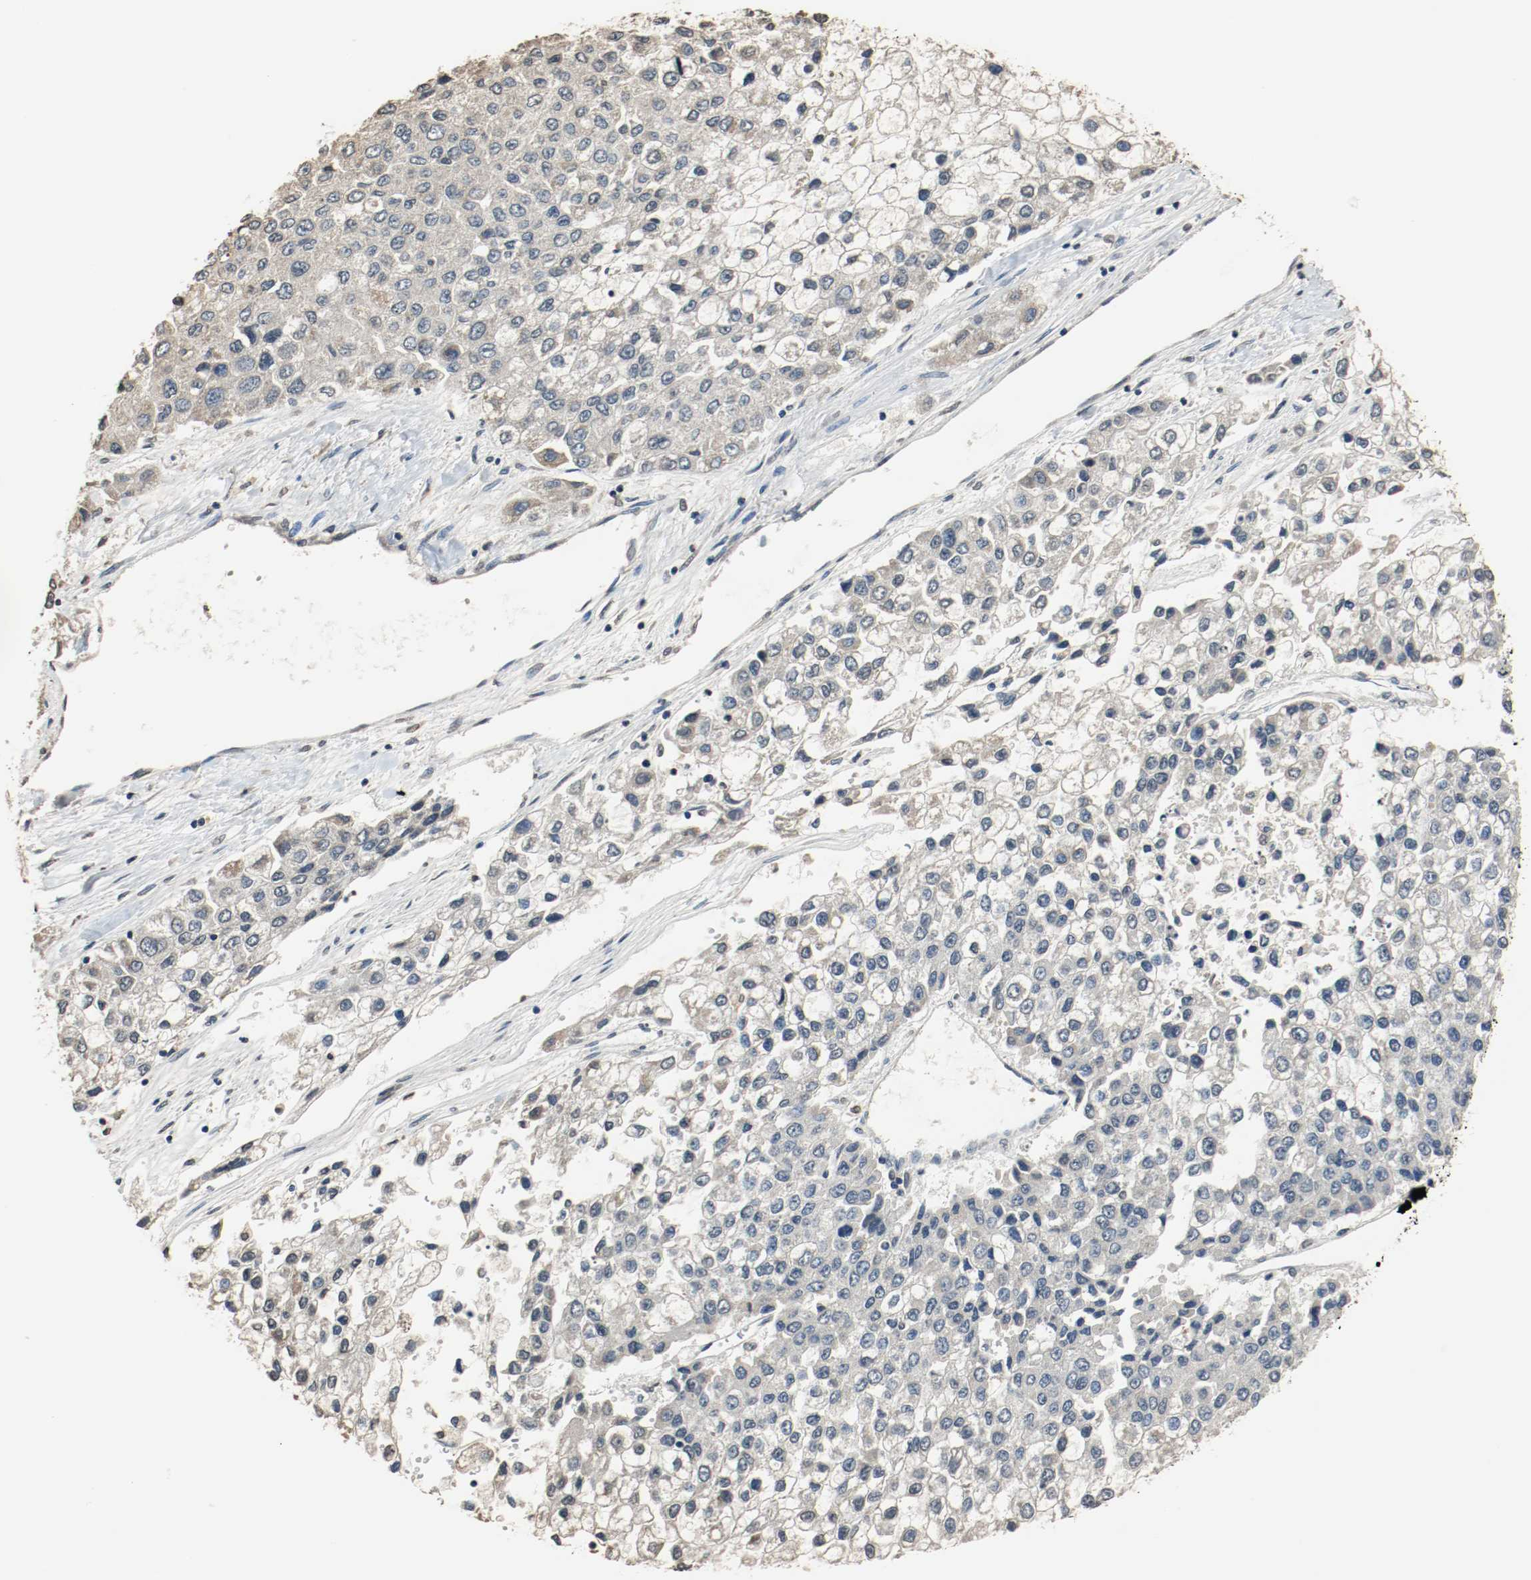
{"staining": {"intensity": "negative", "quantity": "none", "location": "none"}, "tissue": "liver cancer", "cell_type": "Tumor cells", "image_type": "cancer", "snomed": [{"axis": "morphology", "description": "Carcinoma, Hepatocellular, NOS"}, {"axis": "topography", "description": "Liver"}], "caption": "Image shows no protein expression in tumor cells of liver hepatocellular carcinoma tissue.", "gene": "RTN4", "patient": {"sex": "female", "age": 66}}